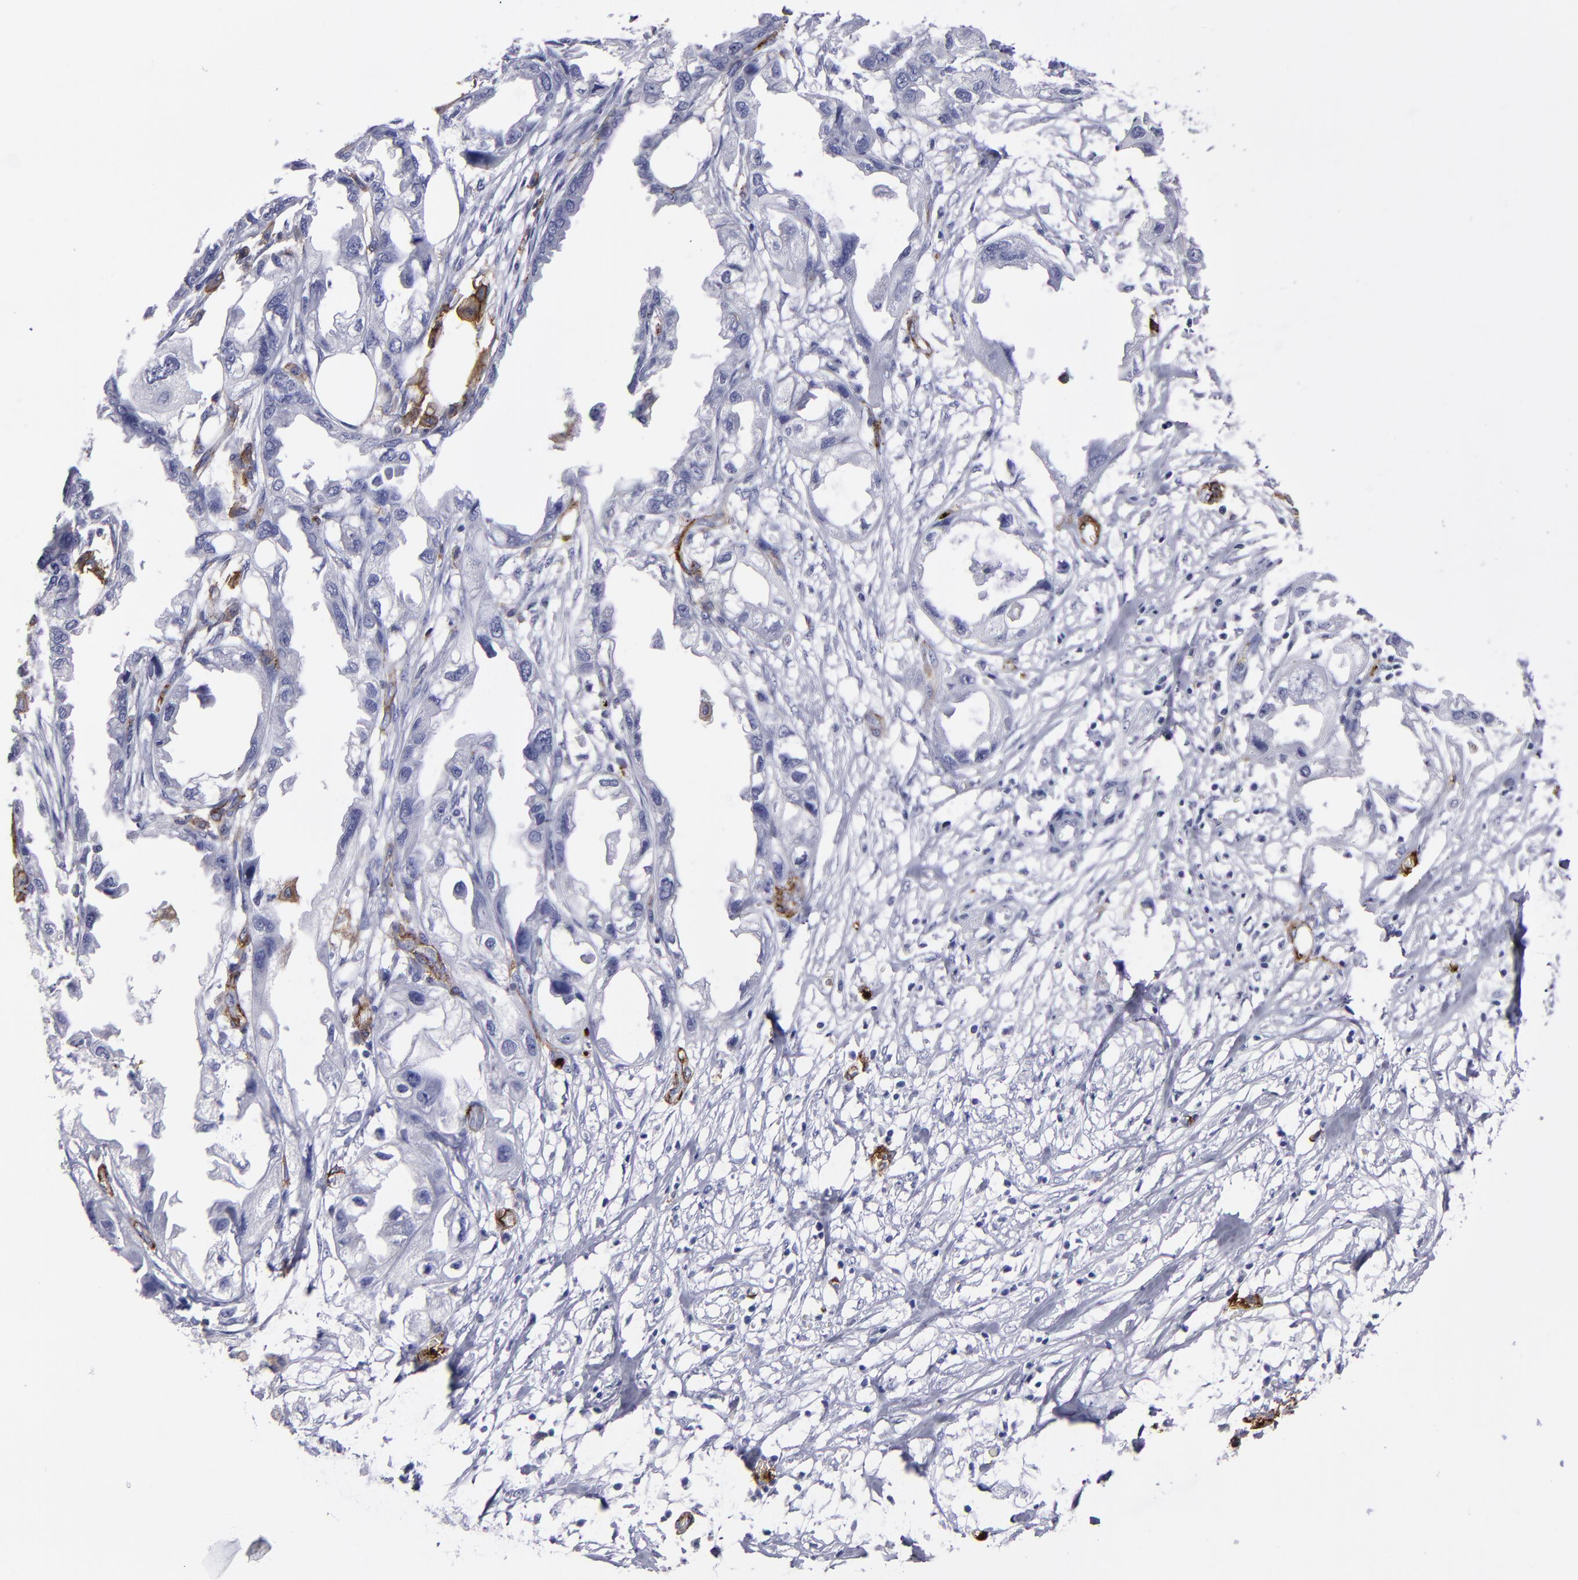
{"staining": {"intensity": "negative", "quantity": "none", "location": "none"}, "tissue": "endometrial cancer", "cell_type": "Tumor cells", "image_type": "cancer", "snomed": [{"axis": "morphology", "description": "Adenocarcinoma, NOS"}, {"axis": "topography", "description": "Endometrium"}], "caption": "A high-resolution image shows immunohistochemistry staining of adenocarcinoma (endometrial), which reveals no significant expression in tumor cells.", "gene": "CD36", "patient": {"sex": "female", "age": 67}}